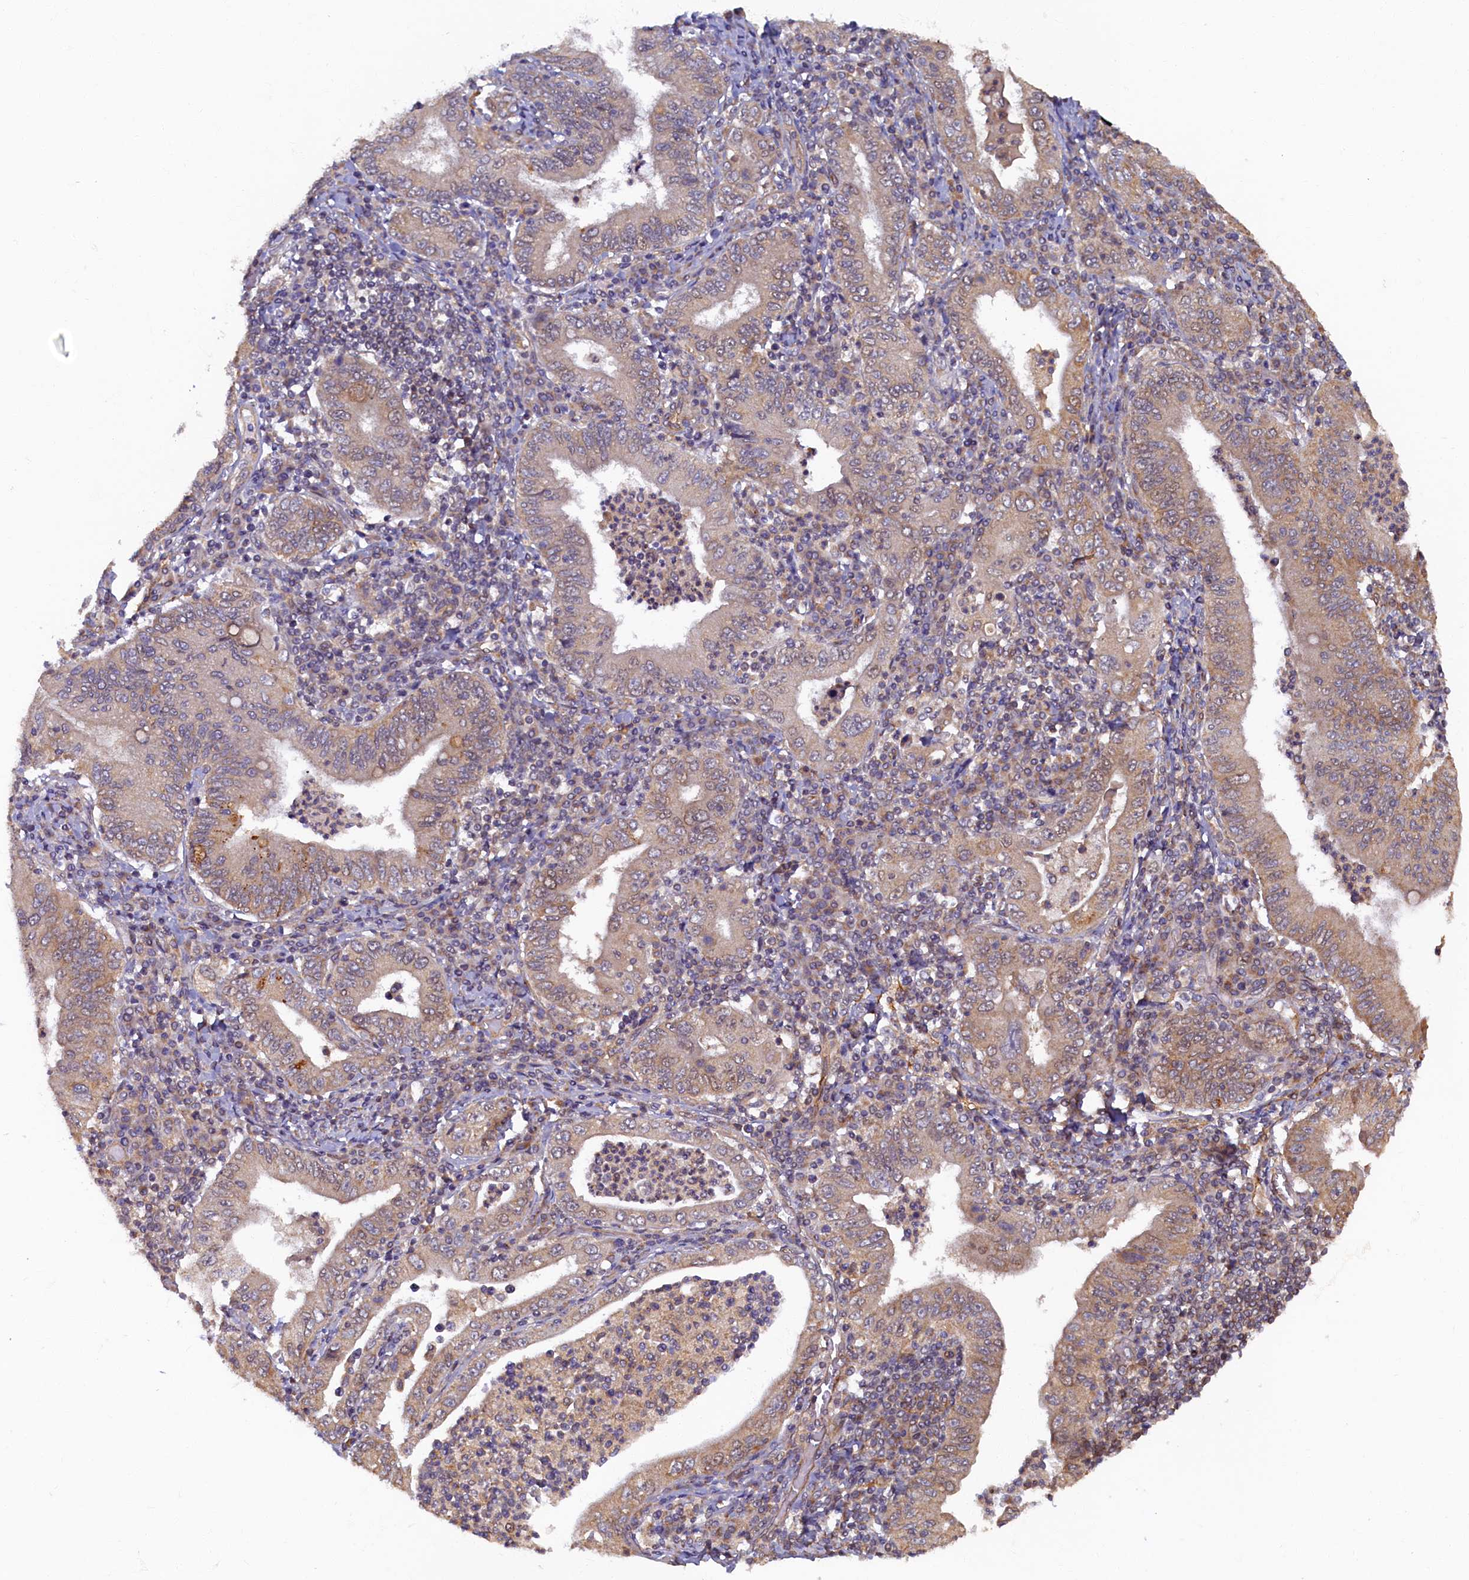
{"staining": {"intensity": "weak", "quantity": "25%-75%", "location": "cytoplasmic/membranous"}, "tissue": "stomach cancer", "cell_type": "Tumor cells", "image_type": "cancer", "snomed": [{"axis": "morphology", "description": "Normal tissue, NOS"}, {"axis": "morphology", "description": "Adenocarcinoma, NOS"}, {"axis": "topography", "description": "Esophagus"}, {"axis": "topography", "description": "Stomach, upper"}, {"axis": "topography", "description": "Peripheral nerve tissue"}], "caption": "There is low levels of weak cytoplasmic/membranous expression in tumor cells of stomach cancer, as demonstrated by immunohistochemical staining (brown color).", "gene": "STX12", "patient": {"sex": "male", "age": 62}}